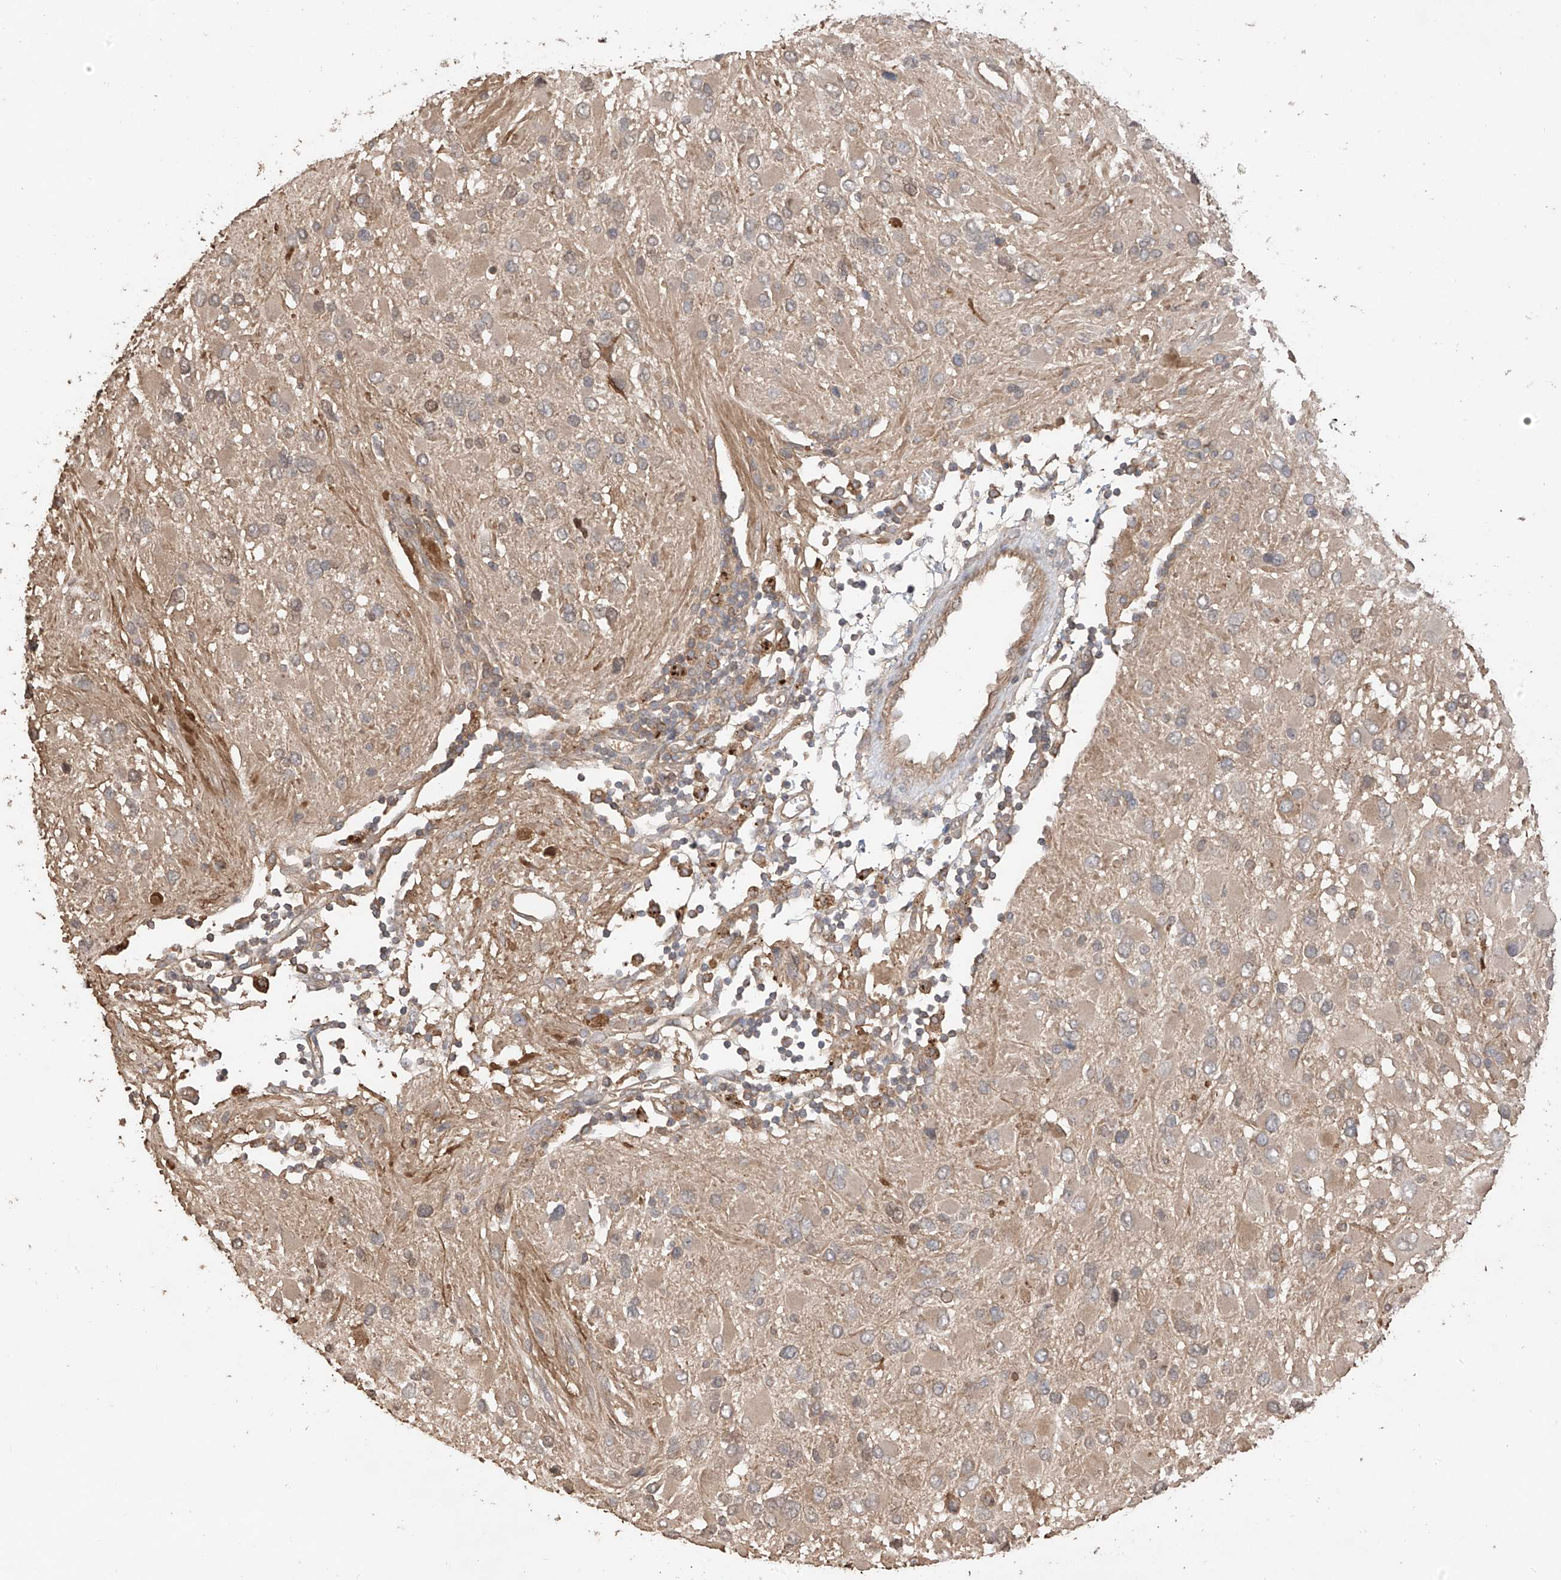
{"staining": {"intensity": "weak", "quantity": "<25%", "location": "cytoplasmic/membranous"}, "tissue": "glioma", "cell_type": "Tumor cells", "image_type": "cancer", "snomed": [{"axis": "morphology", "description": "Glioma, malignant, High grade"}, {"axis": "topography", "description": "Brain"}], "caption": "Immunohistochemical staining of high-grade glioma (malignant) displays no significant expression in tumor cells.", "gene": "CACNA2D4", "patient": {"sex": "male", "age": 53}}